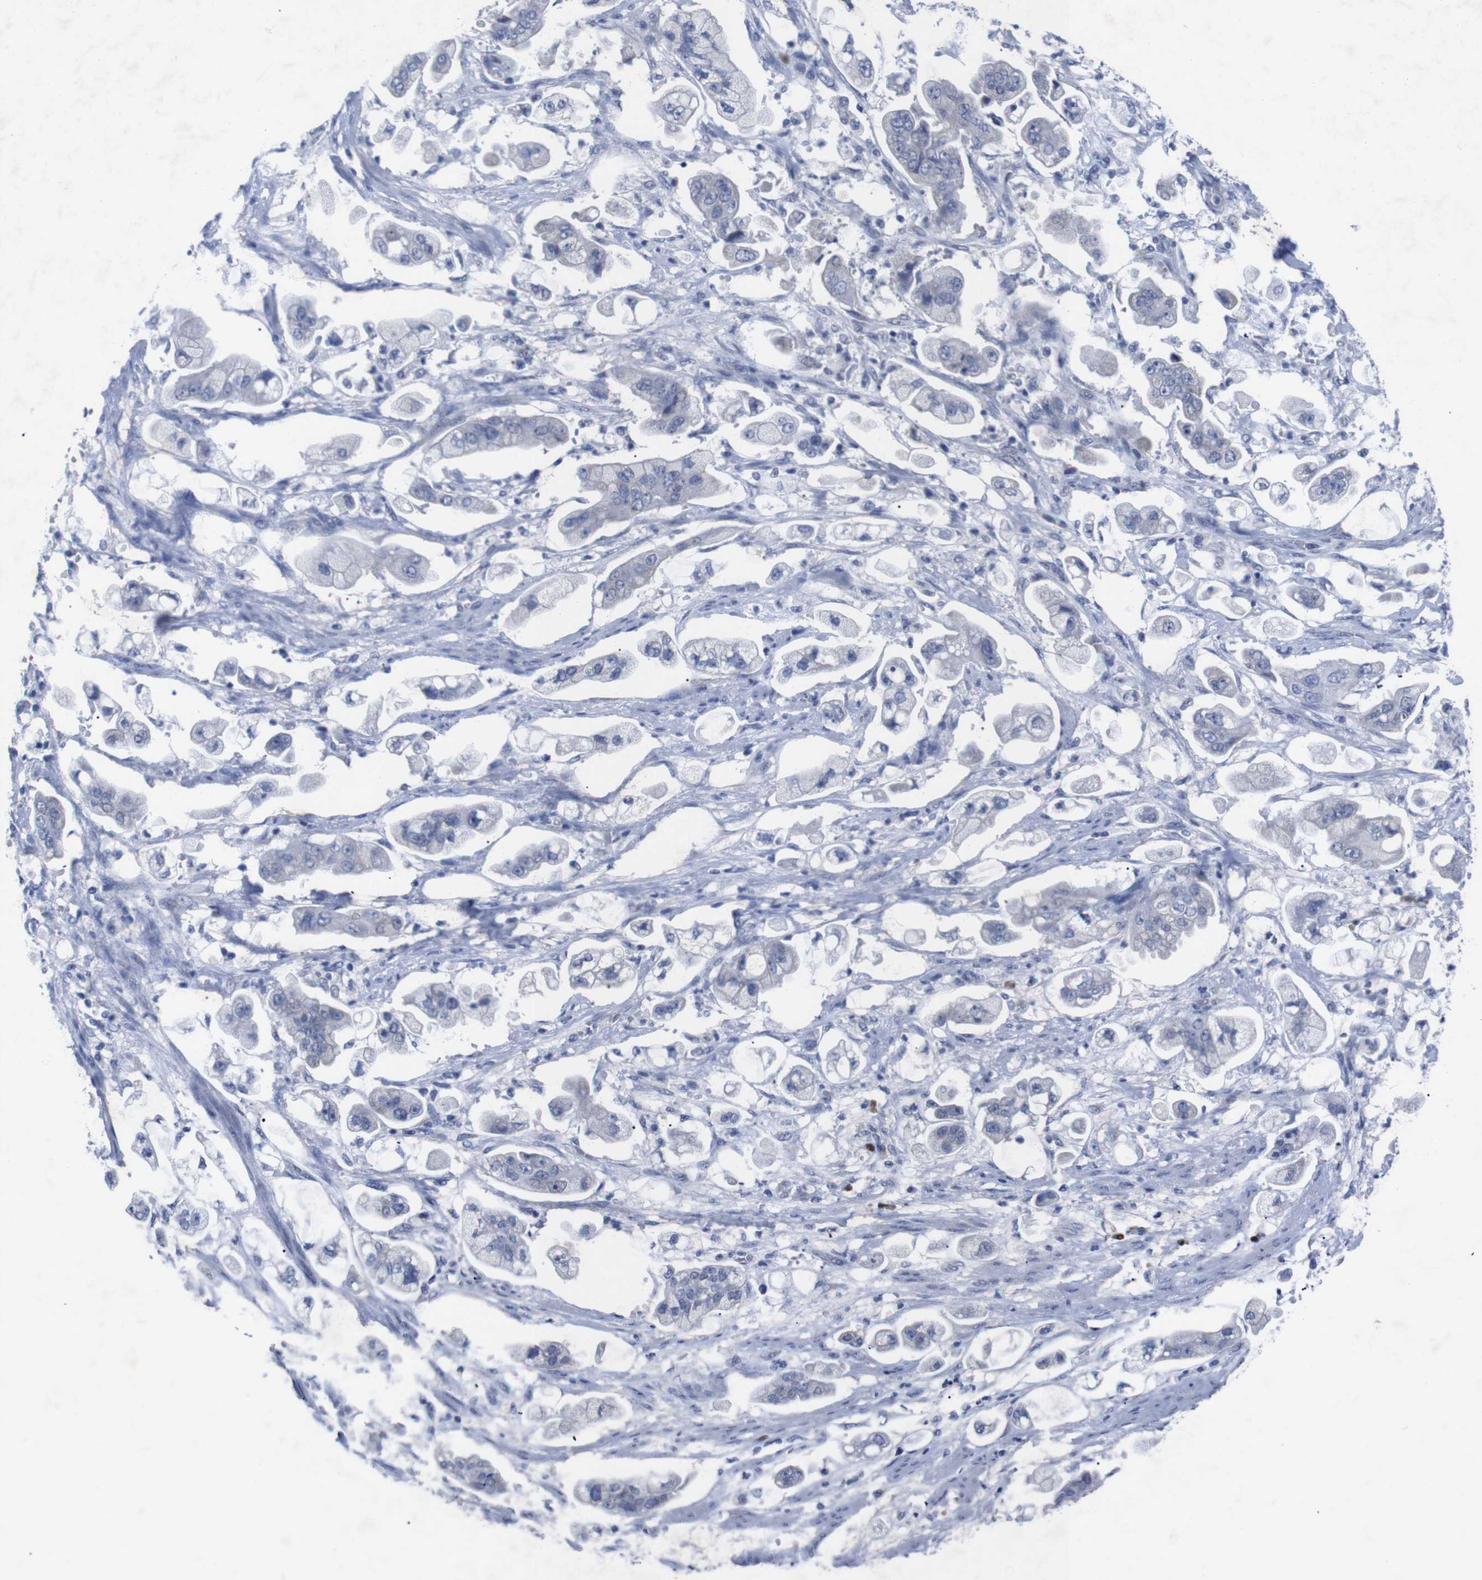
{"staining": {"intensity": "weak", "quantity": "<25%", "location": "cytoplasmic/membranous"}, "tissue": "stomach cancer", "cell_type": "Tumor cells", "image_type": "cancer", "snomed": [{"axis": "morphology", "description": "Adenocarcinoma, NOS"}, {"axis": "topography", "description": "Stomach"}], "caption": "Image shows no protein positivity in tumor cells of stomach cancer tissue.", "gene": "IRF4", "patient": {"sex": "male", "age": 62}}